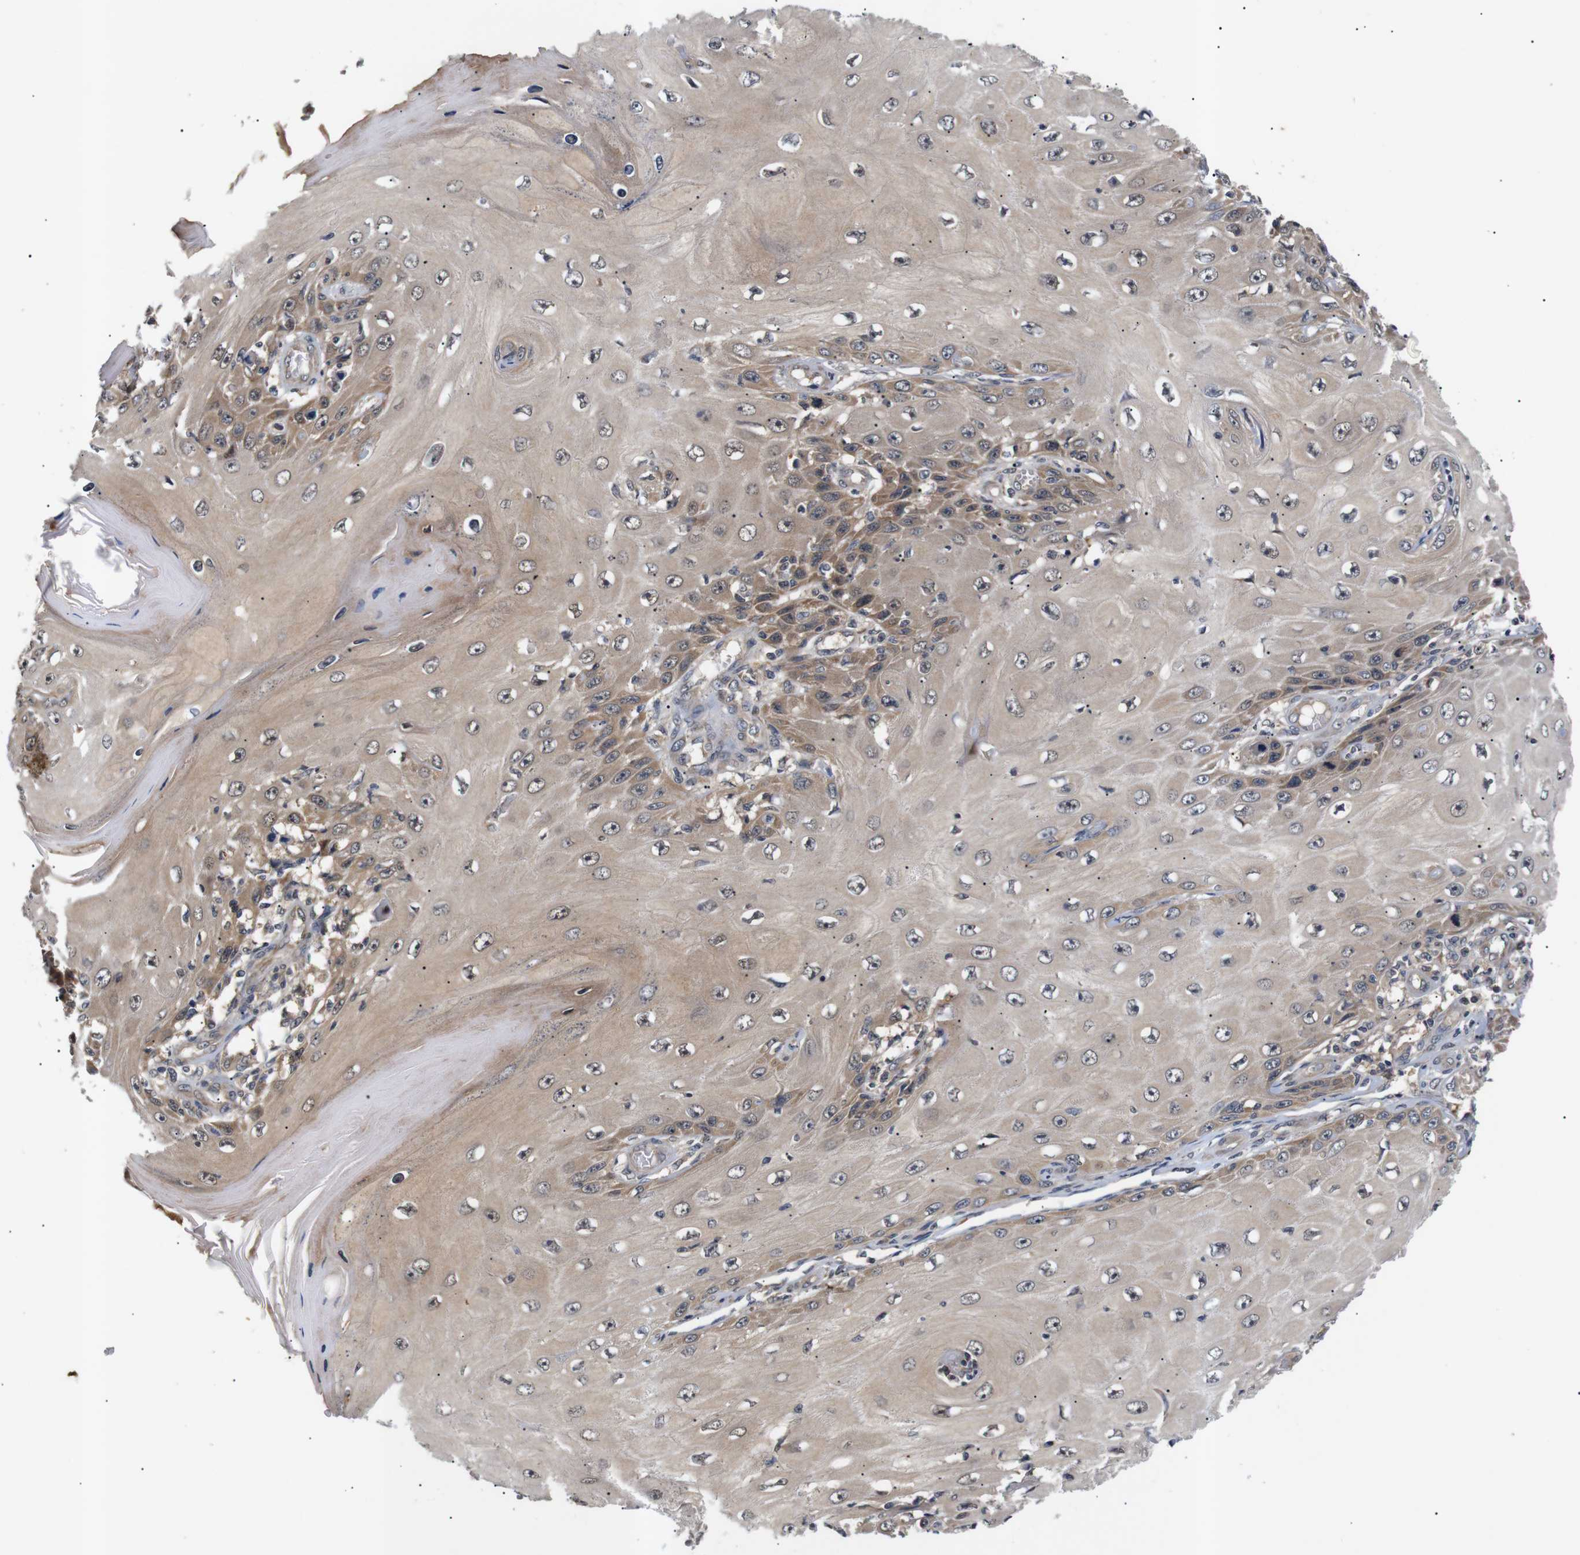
{"staining": {"intensity": "moderate", "quantity": ">75%", "location": "cytoplasmic/membranous"}, "tissue": "skin cancer", "cell_type": "Tumor cells", "image_type": "cancer", "snomed": [{"axis": "morphology", "description": "Squamous cell carcinoma, NOS"}, {"axis": "topography", "description": "Skin"}], "caption": "A micrograph showing moderate cytoplasmic/membranous positivity in approximately >75% of tumor cells in skin cancer, as visualized by brown immunohistochemical staining.", "gene": "RIPK1", "patient": {"sex": "female", "age": 73}}